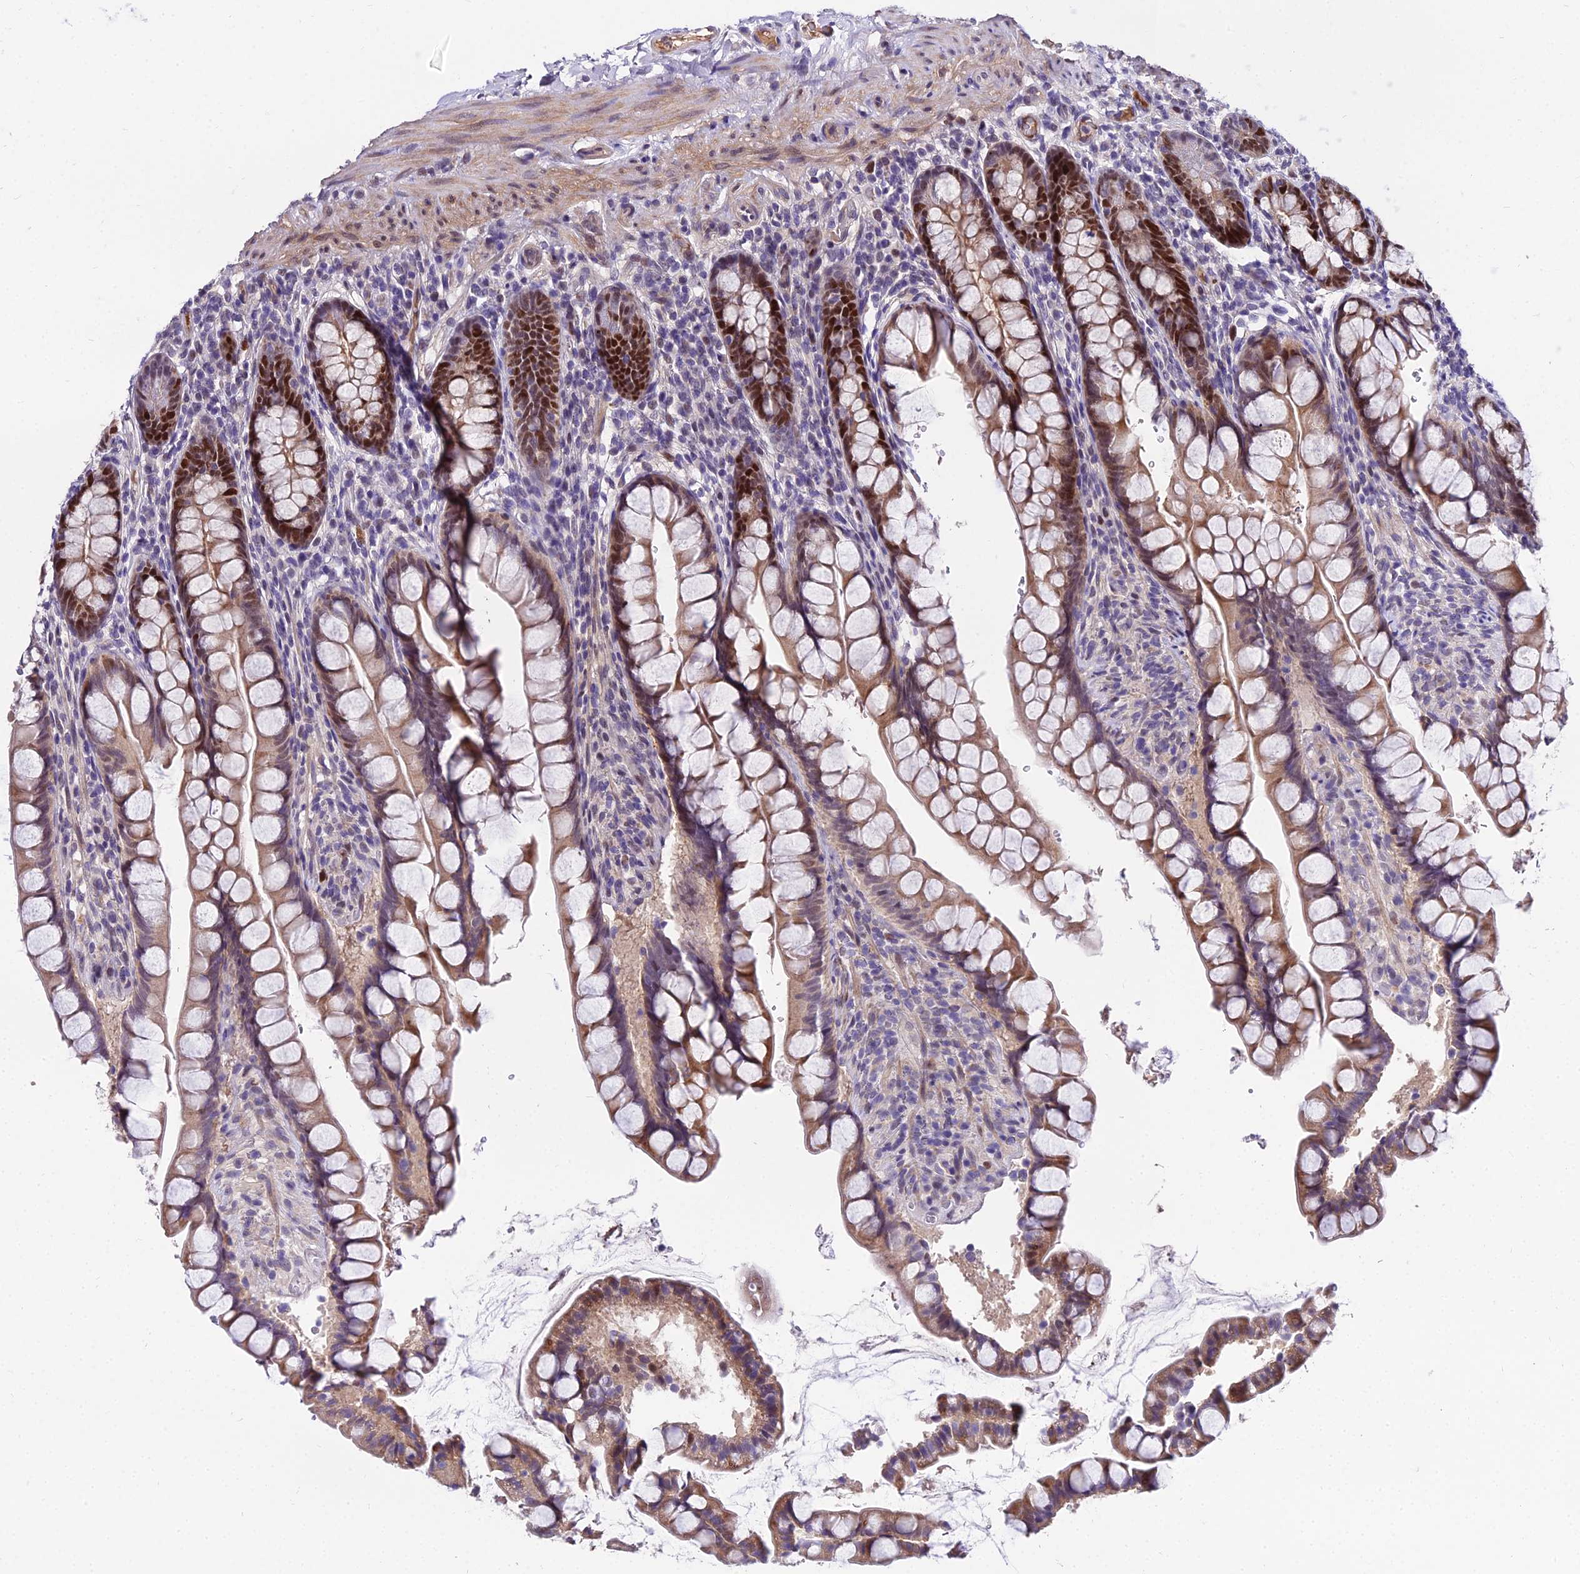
{"staining": {"intensity": "strong", "quantity": "25%-75%", "location": "cytoplasmic/membranous,nuclear"}, "tissue": "small intestine", "cell_type": "Glandular cells", "image_type": "normal", "snomed": [{"axis": "morphology", "description": "Normal tissue, NOS"}, {"axis": "topography", "description": "Small intestine"}], "caption": "Immunohistochemical staining of benign small intestine exhibits strong cytoplasmic/membranous,nuclear protein positivity in about 25%-75% of glandular cells. (brown staining indicates protein expression, while blue staining denotes nuclei).", "gene": "TRIML2", "patient": {"sex": "male", "age": 70}}